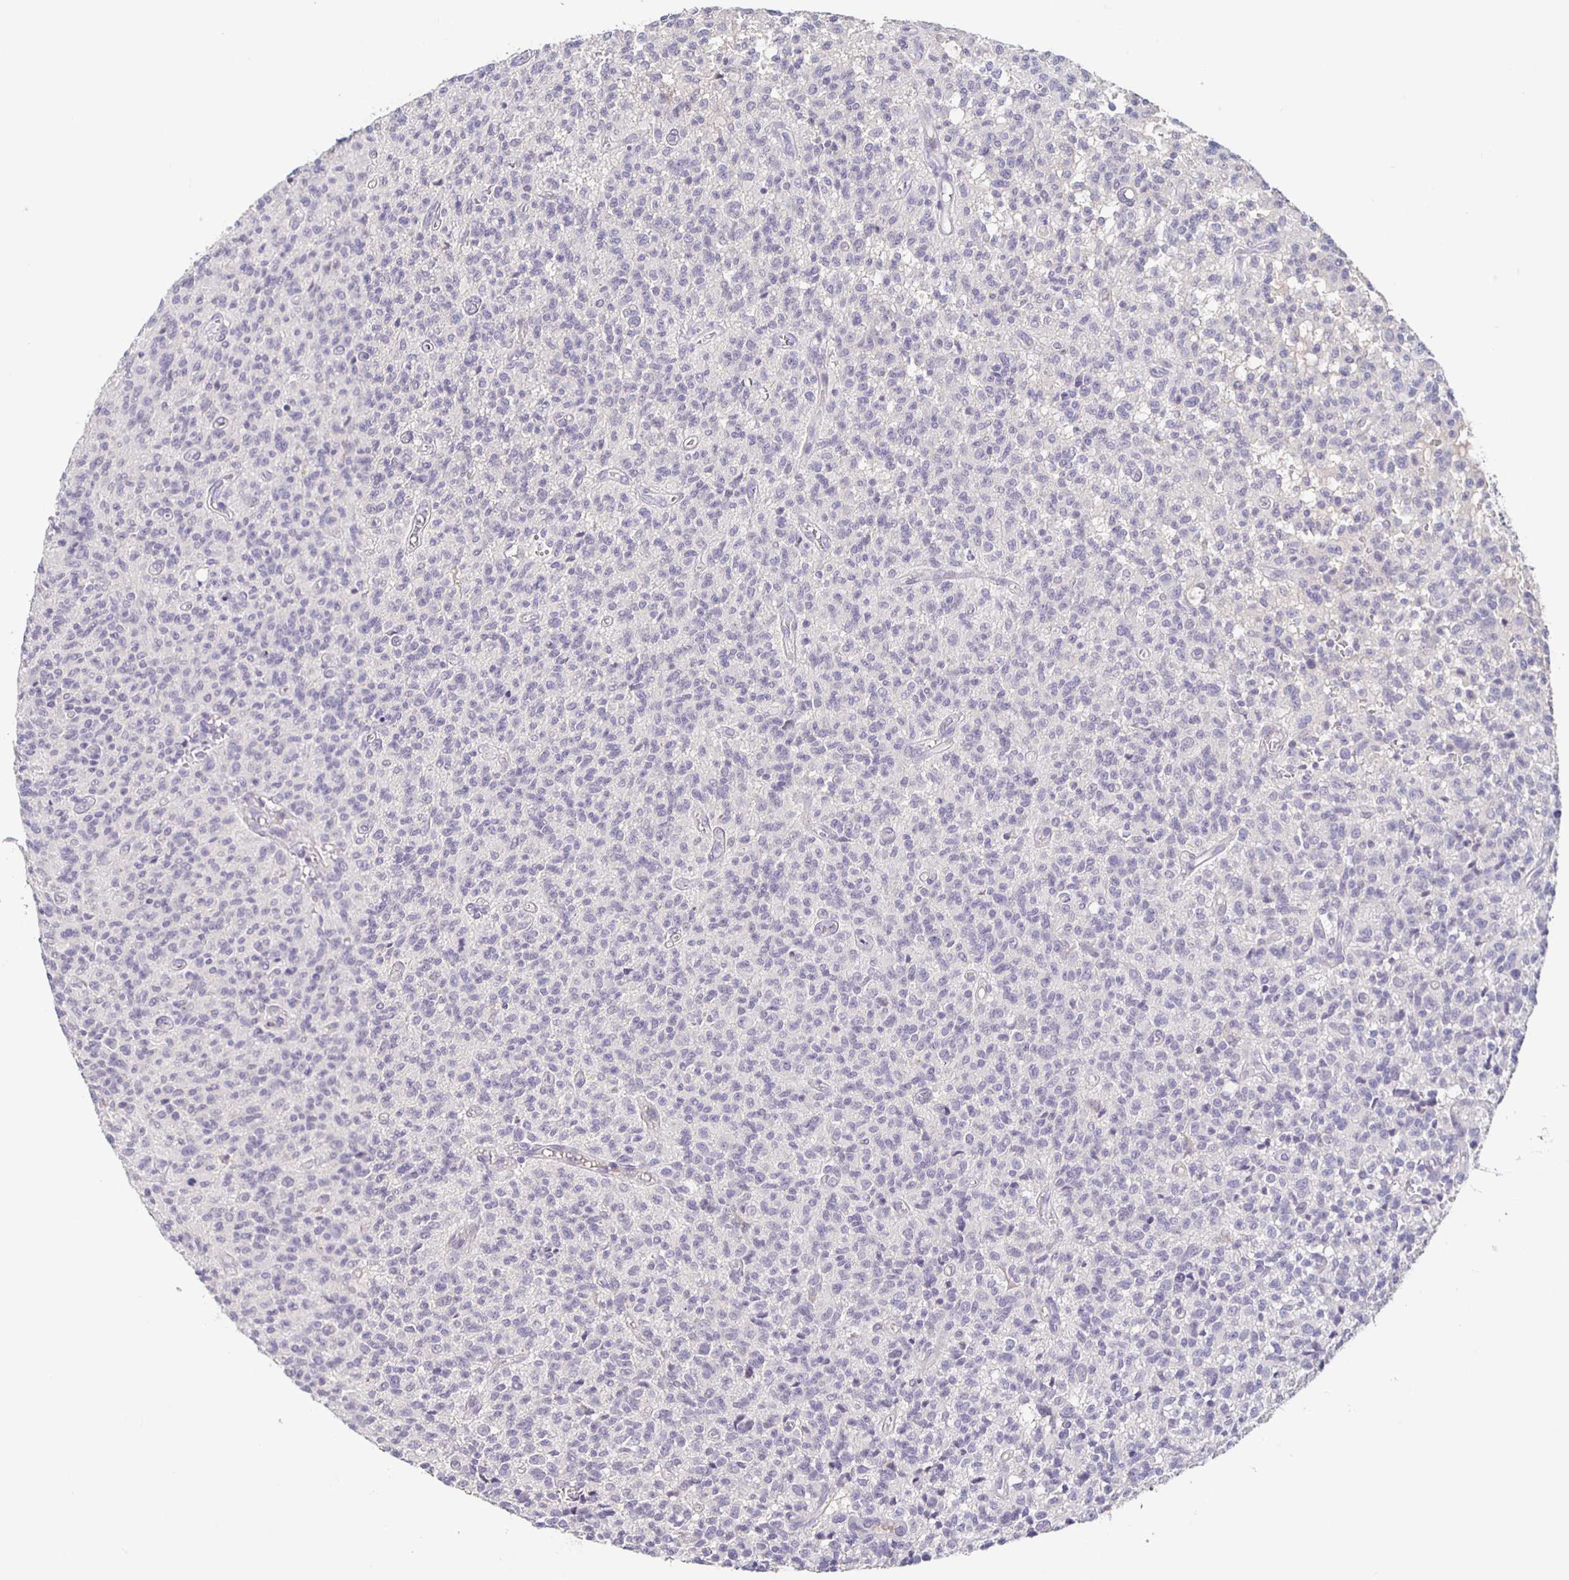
{"staining": {"intensity": "negative", "quantity": "none", "location": "none"}, "tissue": "glioma", "cell_type": "Tumor cells", "image_type": "cancer", "snomed": [{"axis": "morphology", "description": "Glioma, malignant, Low grade"}, {"axis": "topography", "description": "Brain"}], "caption": "The immunohistochemistry histopathology image has no significant positivity in tumor cells of glioma tissue.", "gene": "INSL5", "patient": {"sex": "male", "age": 64}}